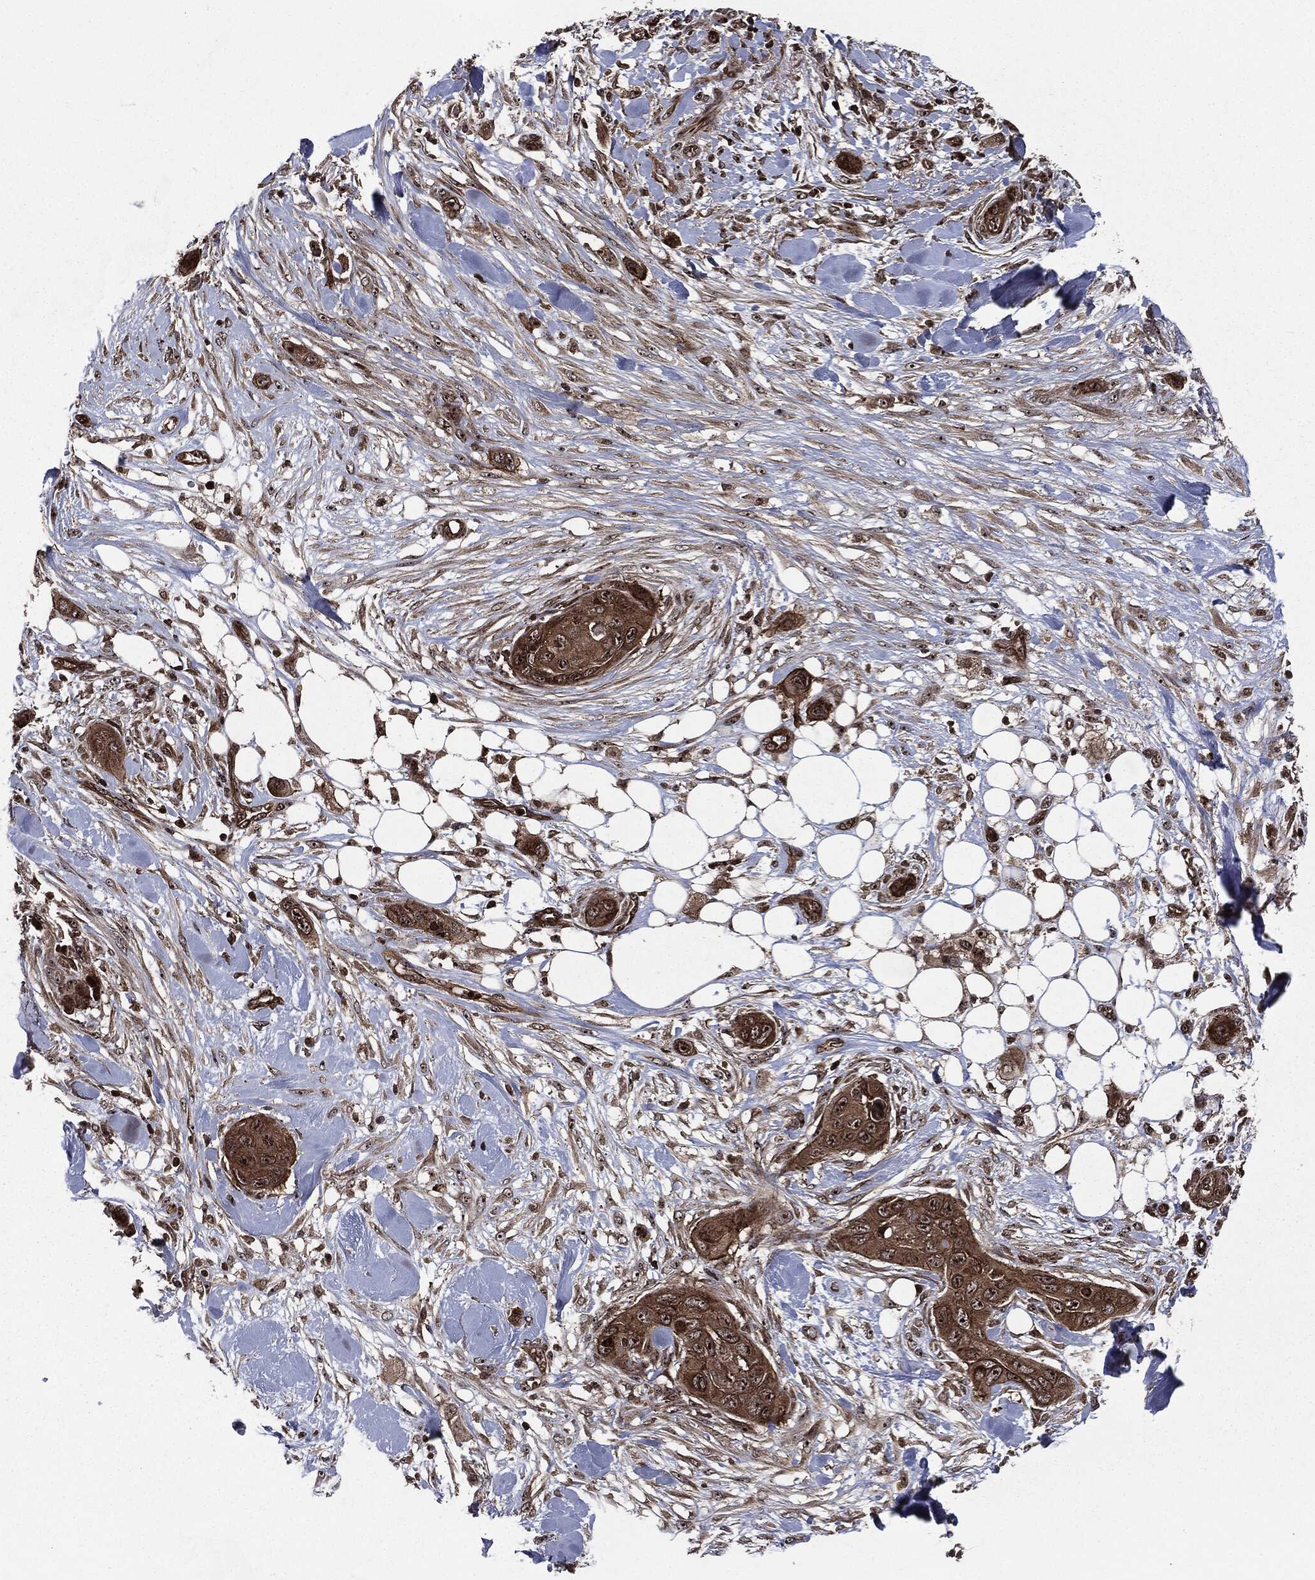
{"staining": {"intensity": "strong", "quantity": ">75%", "location": "cytoplasmic/membranous,nuclear"}, "tissue": "skin cancer", "cell_type": "Tumor cells", "image_type": "cancer", "snomed": [{"axis": "morphology", "description": "Squamous cell carcinoma, NOS"}, {"axis": "topography", "description": "Skin"}], "caption": "Immunohistochemistry (IHC) (DAB) staining of human skin cancer (squamous cell carcinoma) shows strong cytoplasmic/membranous and nuclear protein expression in about >75% of tumor cells. (IHC, brightfield microscopy, high magnification).", "gene": "CARD6", "patient": {"sex": "male", "age": 78}}